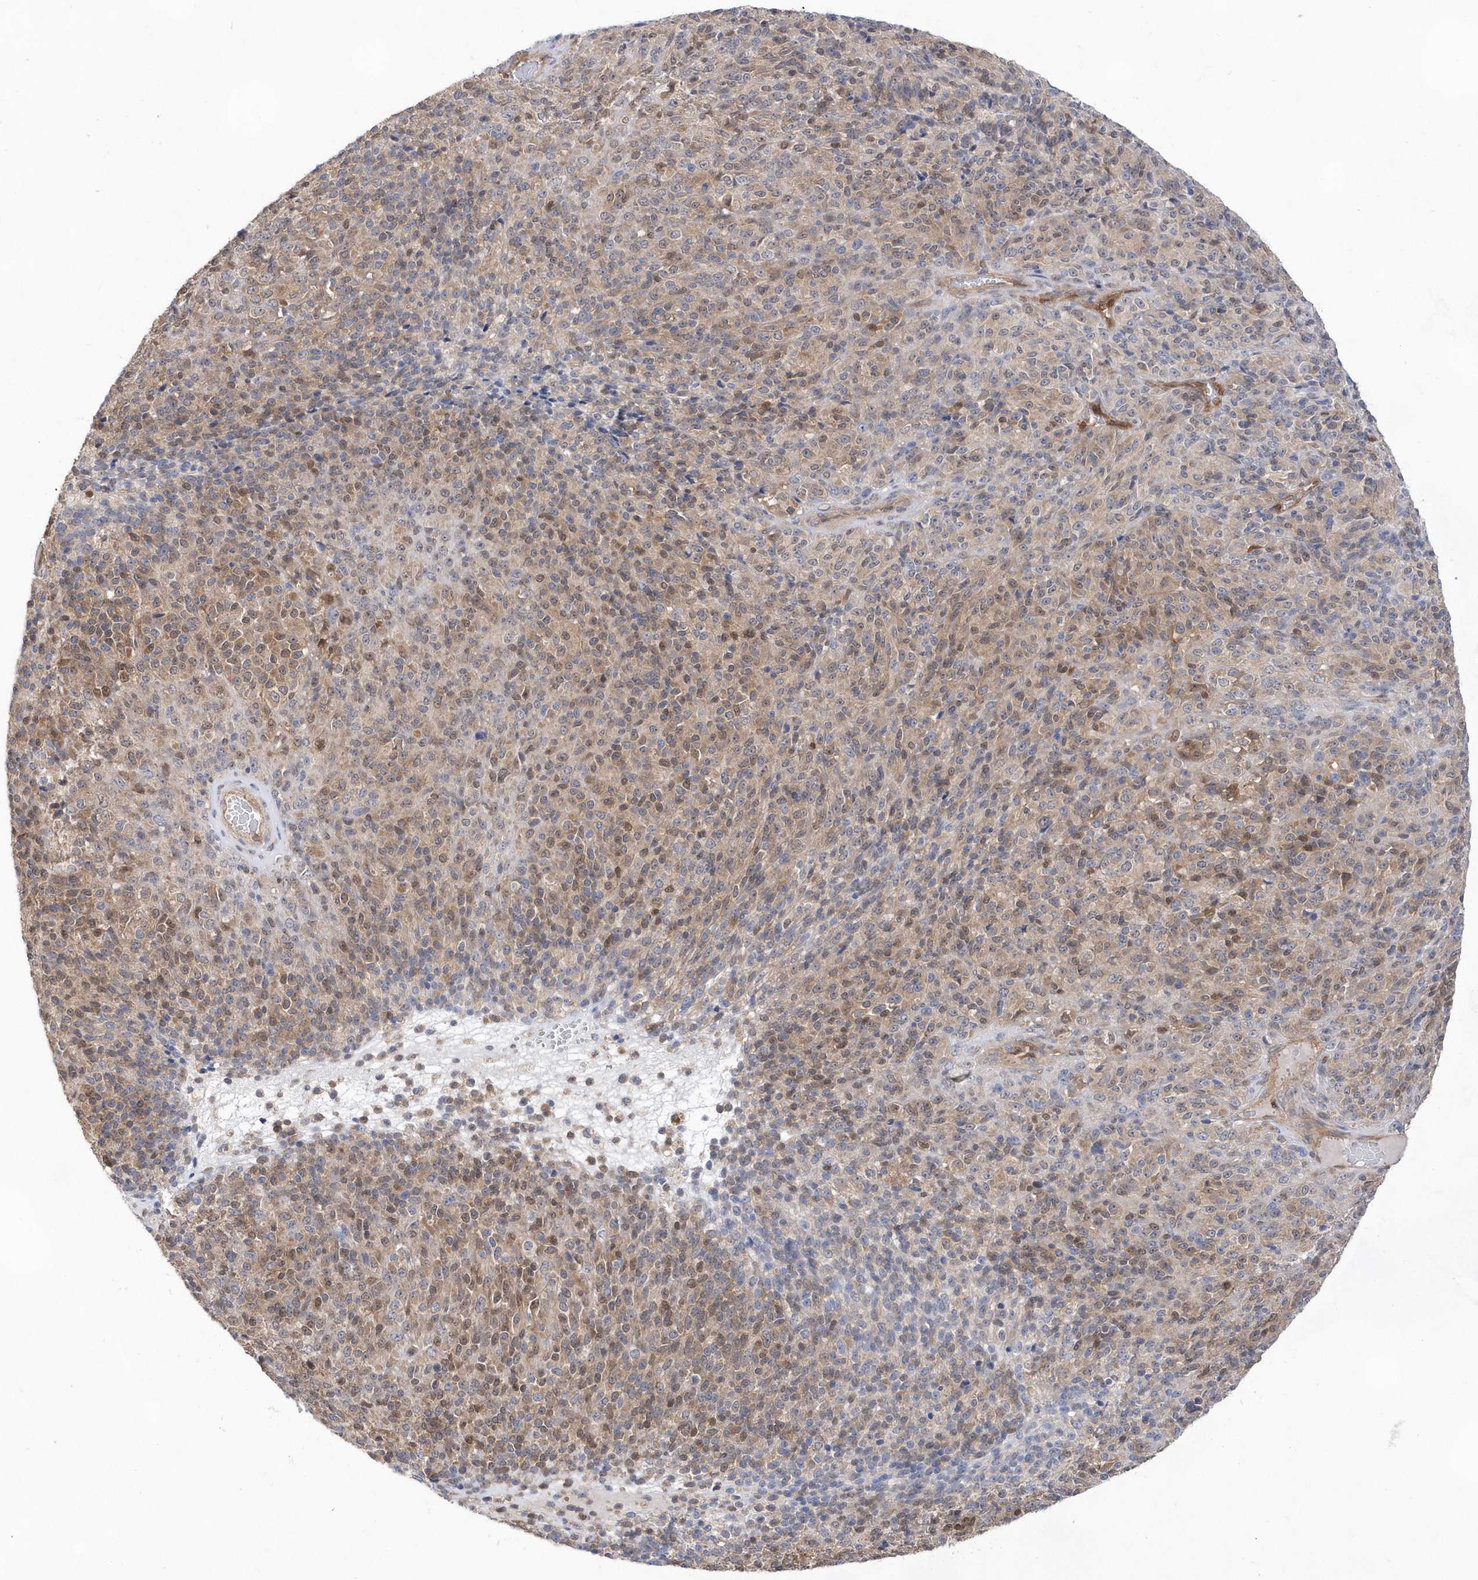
{"staining": {"intensity": "moderate", "quantity": "25%-75%", "location": "cytoplasmic/membranous,nuclear"}, "tissue": "melanoma", "cell_type": "Tumor cells", "image_type": "cancer", "snomed": [{"axis": "morphology", "description": "Malignant melanoma, Metastatic site"}, {"axis": "topography", "description": "Brain"}], "caption": "Moderate cytoplasmic/membranous and nuclear protein staining is appreciated in approximately 25%-75% of tumor cells in melanoma. The staining was performed using DAB to visualize the protein expression in brown, while the nuclei were stained in blue with hematoxylin (Magnification: 20x).", "gene": "BDH2", "patient": {"sex": "female", "age": 56}}